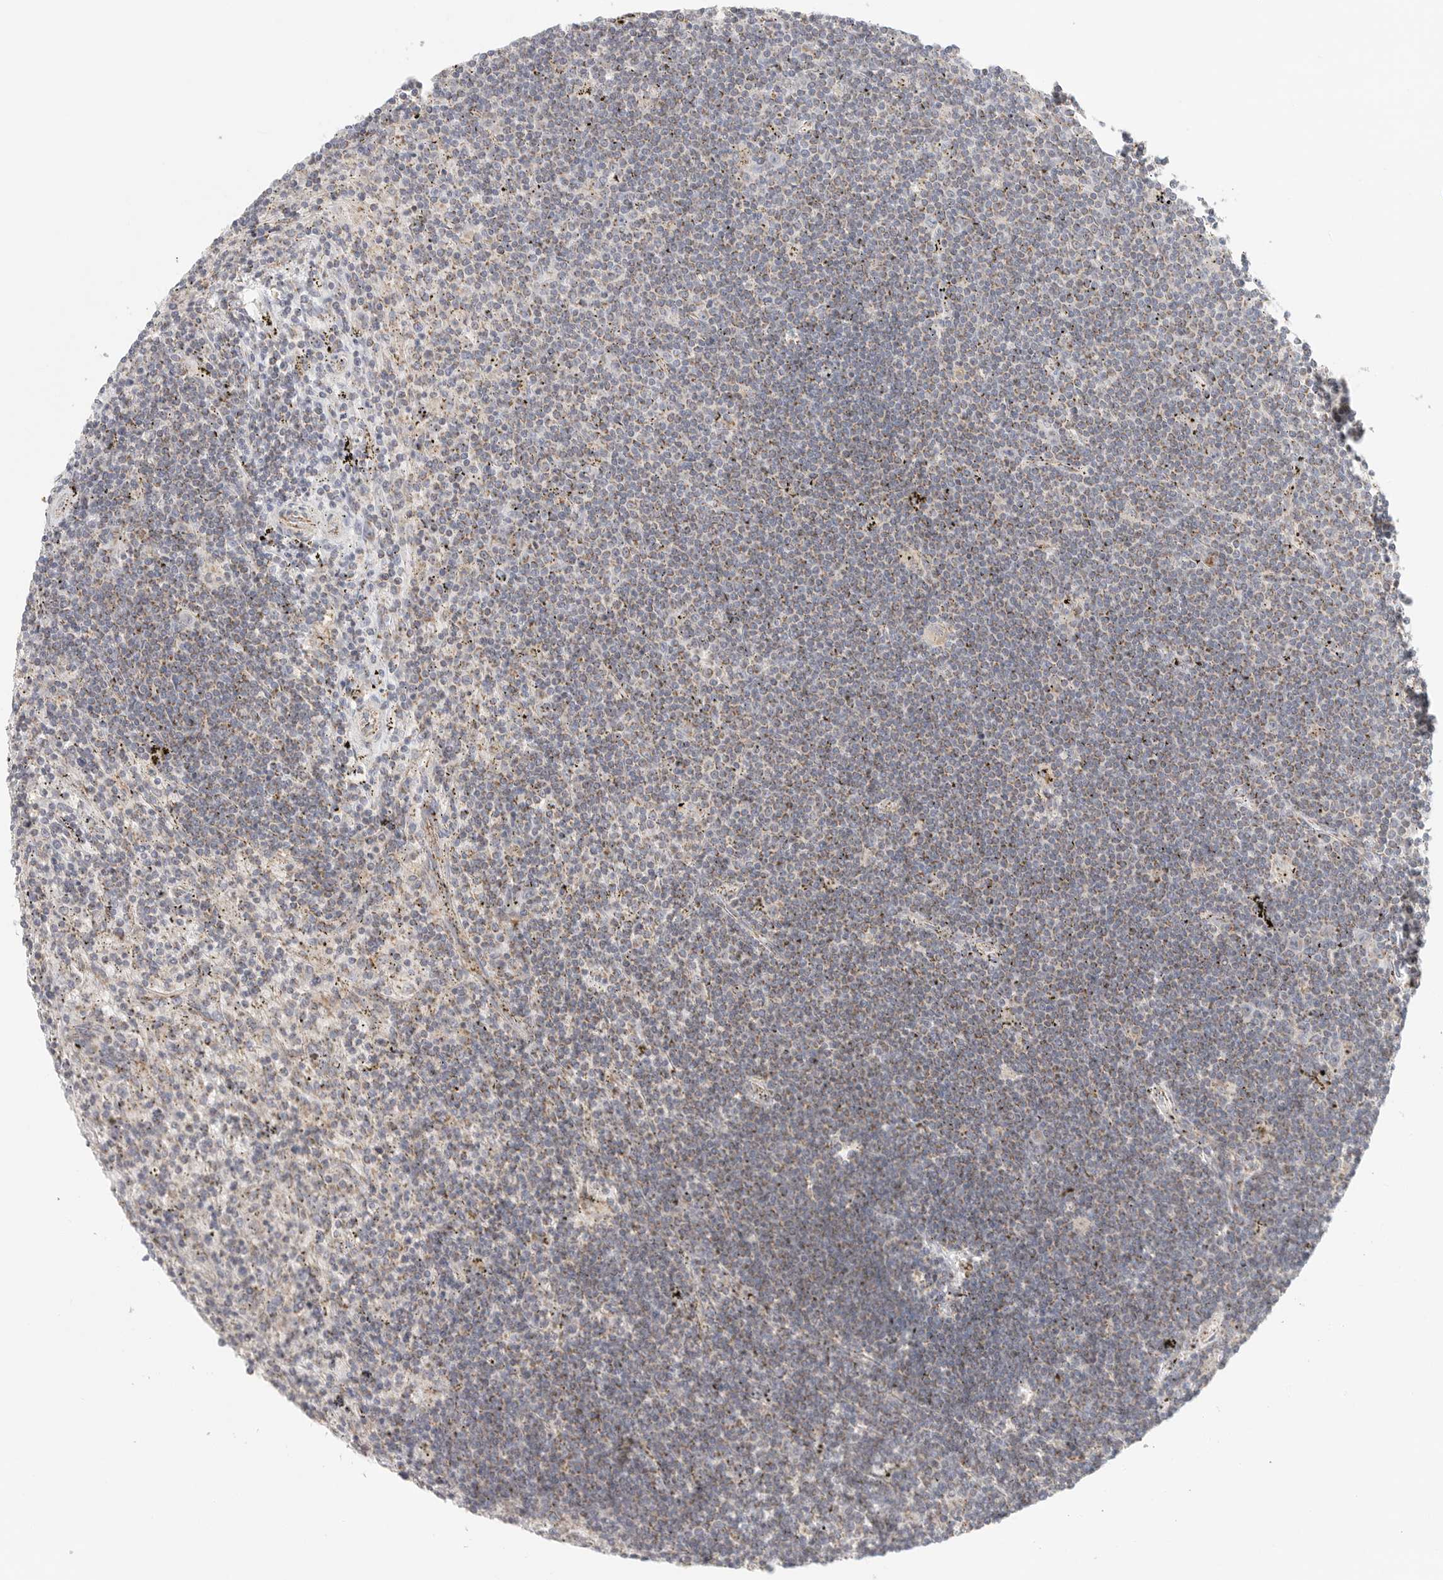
{"staining": {"intensity": "weak", "quantity": "<25%", "location": "cytoplasmic/membranous"}, "tissue": "lymphoma", "cell_type": "Tumor cells", "image_type": "cancer", "snomed": [{"axis": "morphology", "description": "Malignant lymphoma, non-Hodgkin's type, Low grade"}, {"axis": "topography", "description": "Spleen"}], "caption": "Tumor cells show no significant protein staining in lymphoma.", "gene": "SLC25A26", "patient": {"sex": "male", "age": 76}}